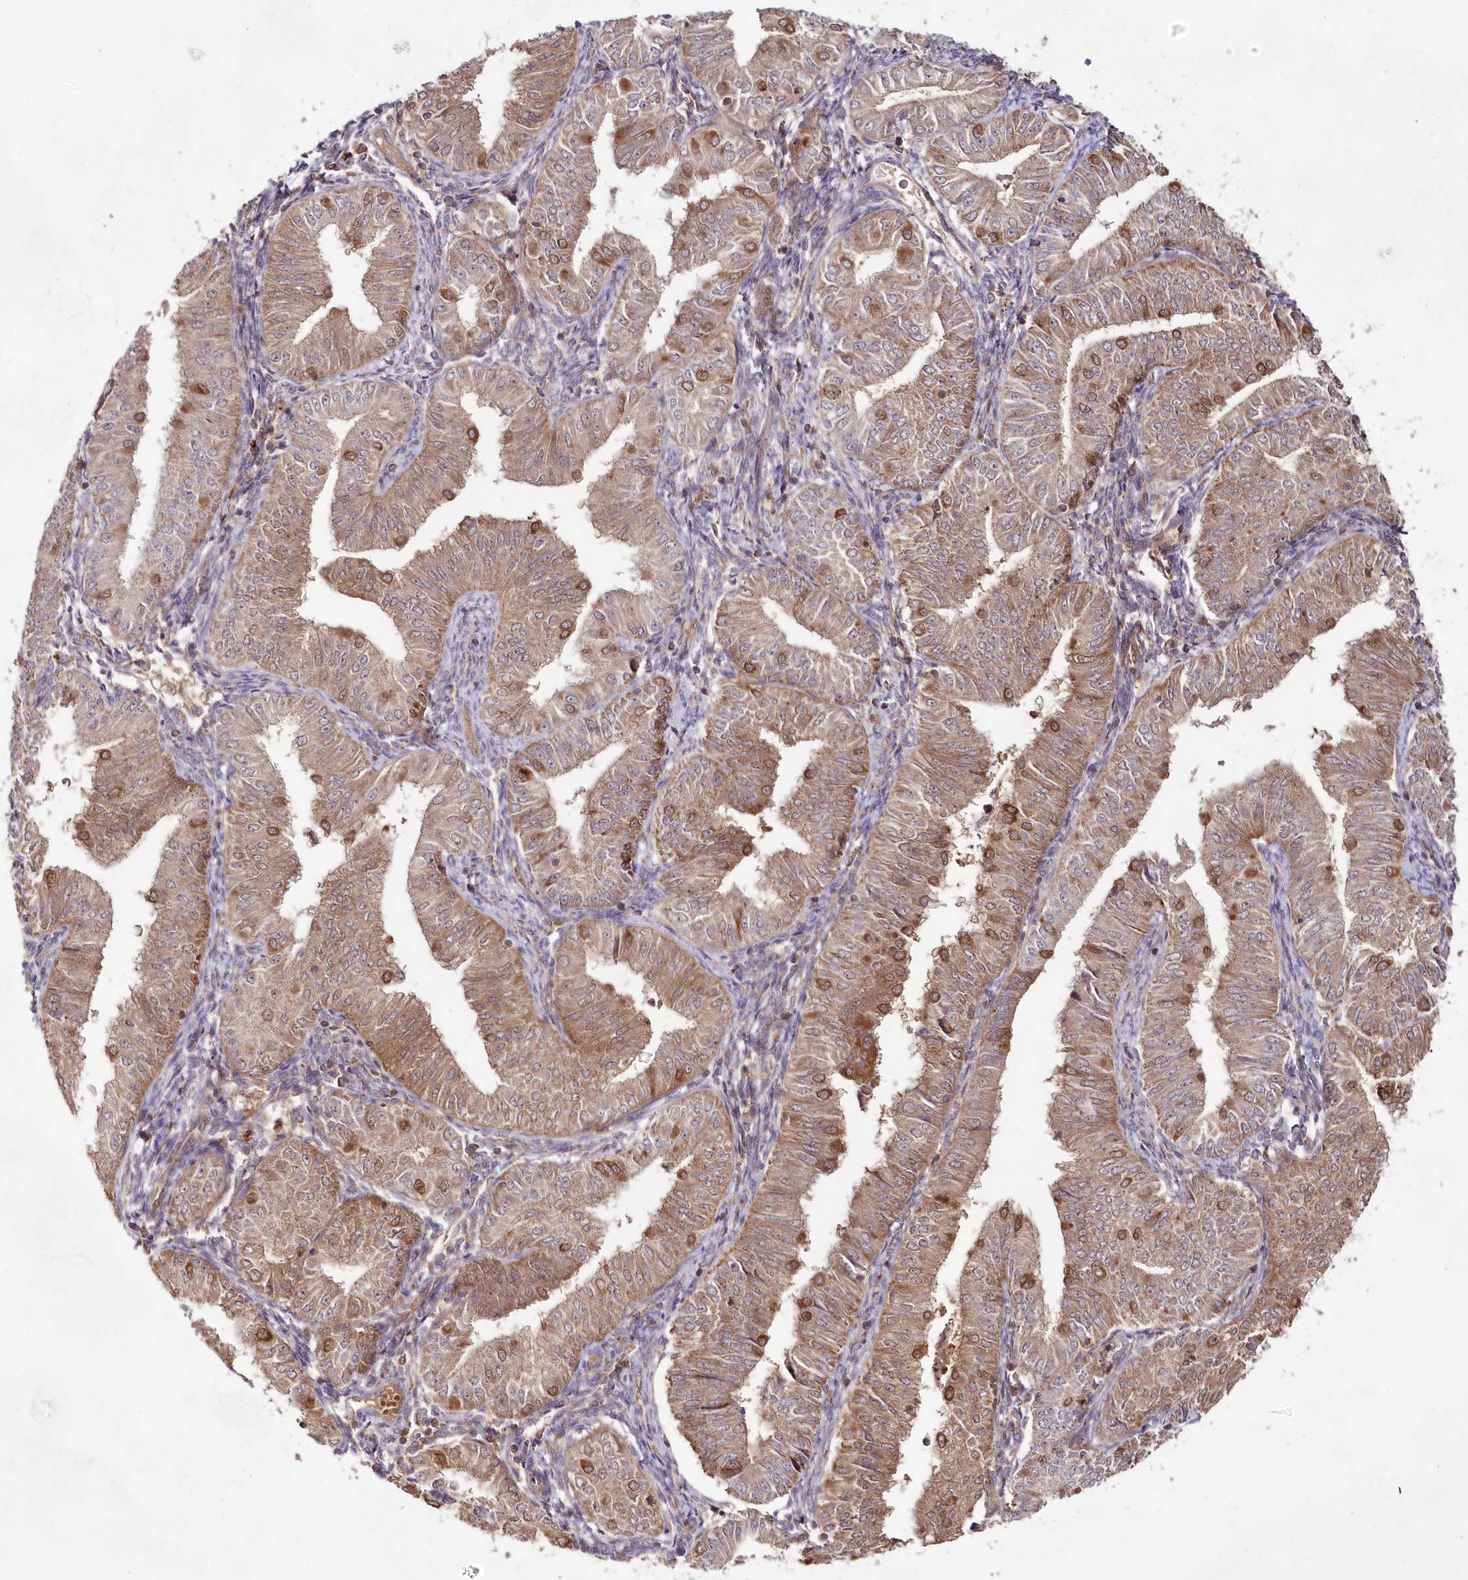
{"staining": {"intensity": "moderate", "quantity": ">75%", "location": "cytoplasmic/membranous,nuclear"}, "tissue": "endometrial cancer", "cell_type": "Tumor cells", "image_type": "cancer", "snomed": [{"axis": "morphology", "description": "Normal tissue, NOS"}, {"axis": "morphology", "description": "Adenocarcinoma, NOS"}, {"axis": "topography", "description": "Endometrium"}], "caption": "The immunohistochemical stain highlights moderate cytoplasmic/membranous and nuclear expression in tumor cells of endometrial cancer (adenocarcinoma) tissue.", "gene": "IMPA1", "patient": {"sex": "female", "age": 53}}